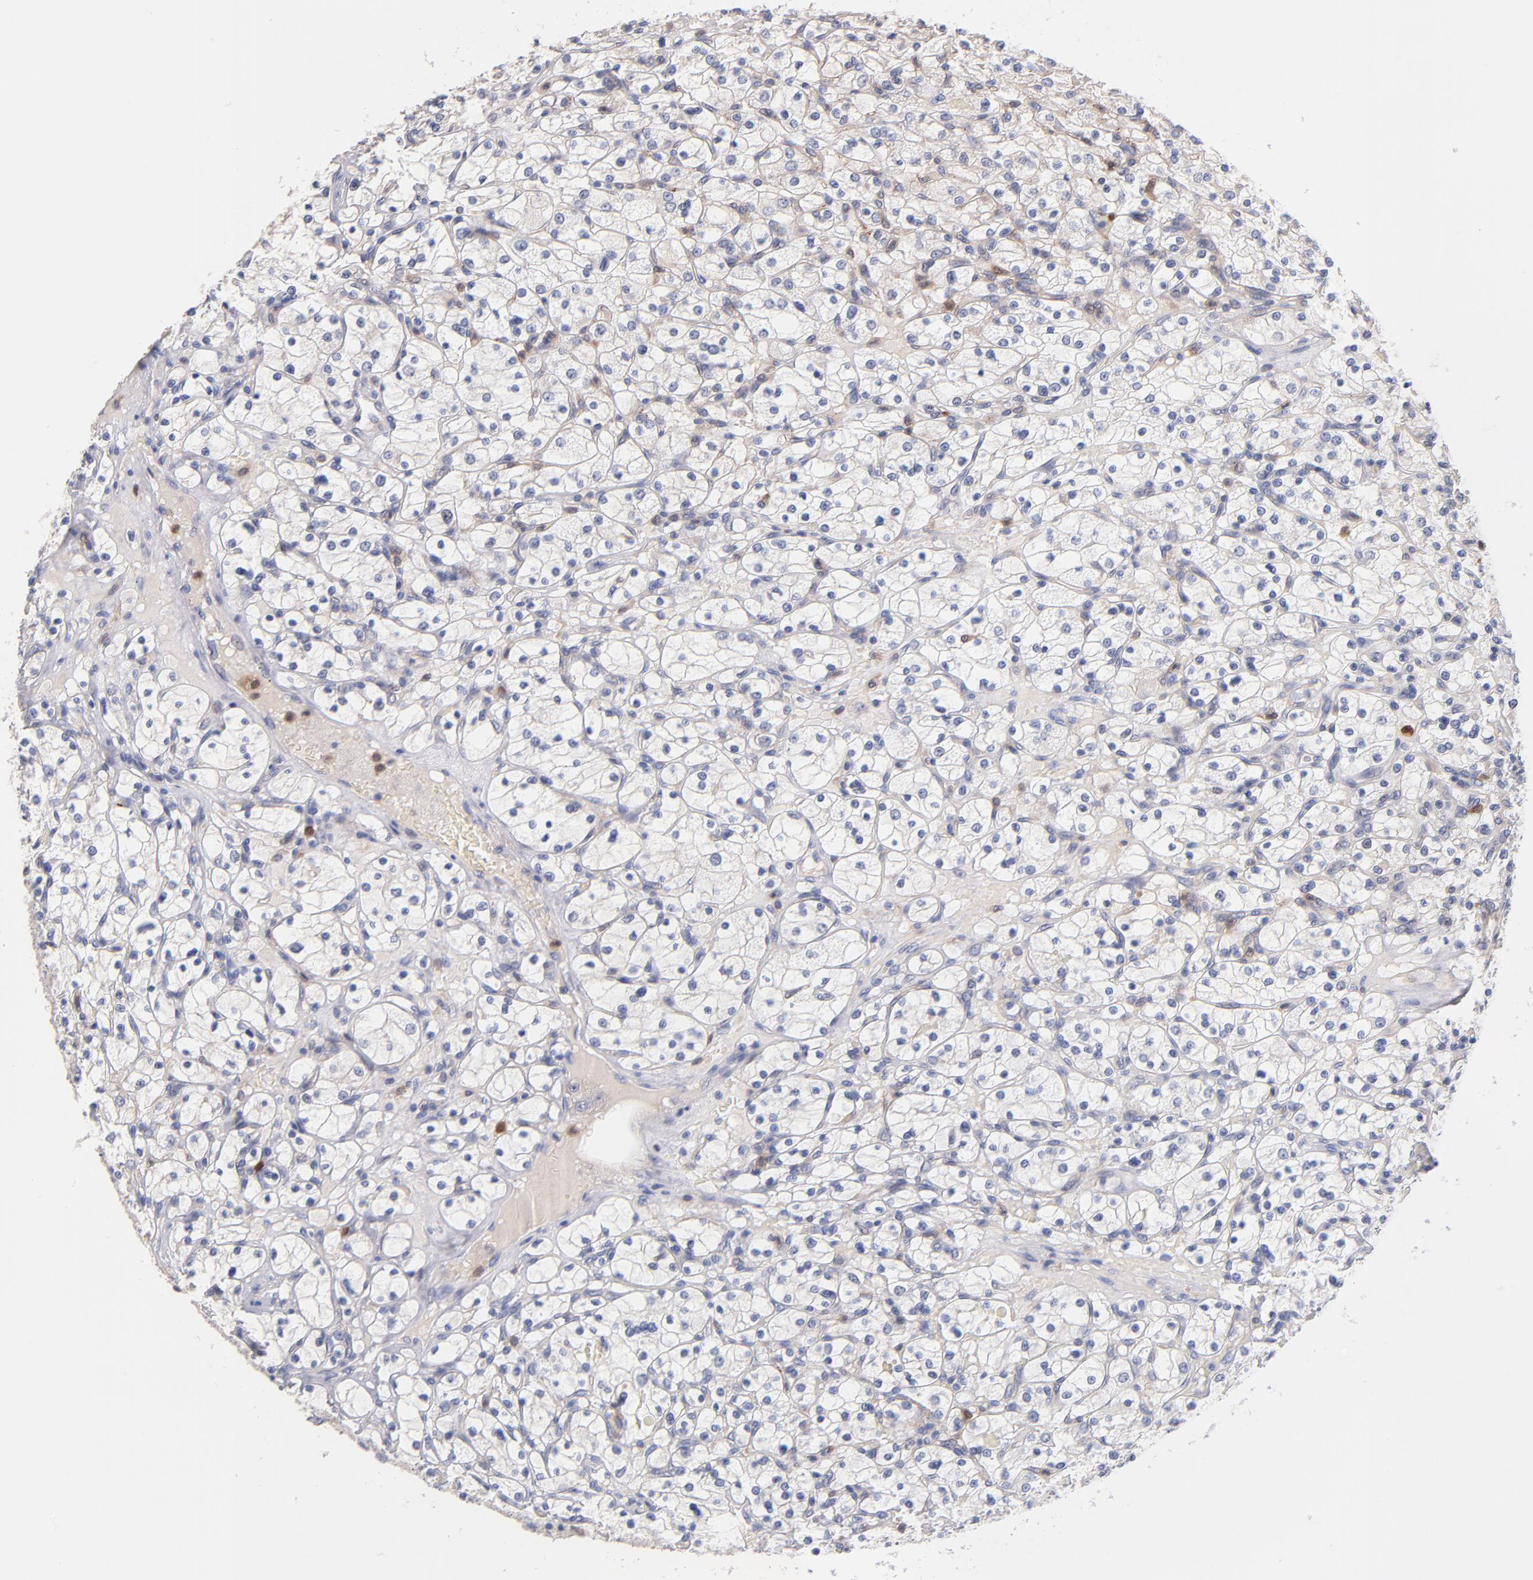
{"staining": {"intensity": "negative", "quantity": "none", "location": "none"}, "tissue": "renal cancer", "cell_type": "Tumor cells", "image_type": "cancer", "snomed": [{"axis": "morphology", "description": "Adenocarcinoma, NOS"}, {"axis": "topography", "description": "Kidney"}], "caption": "Tumor cells show no significant protein expression in renal adenocarcinoma.", "gene": "BID", "patient": {"sex": "female", "age": 83}}